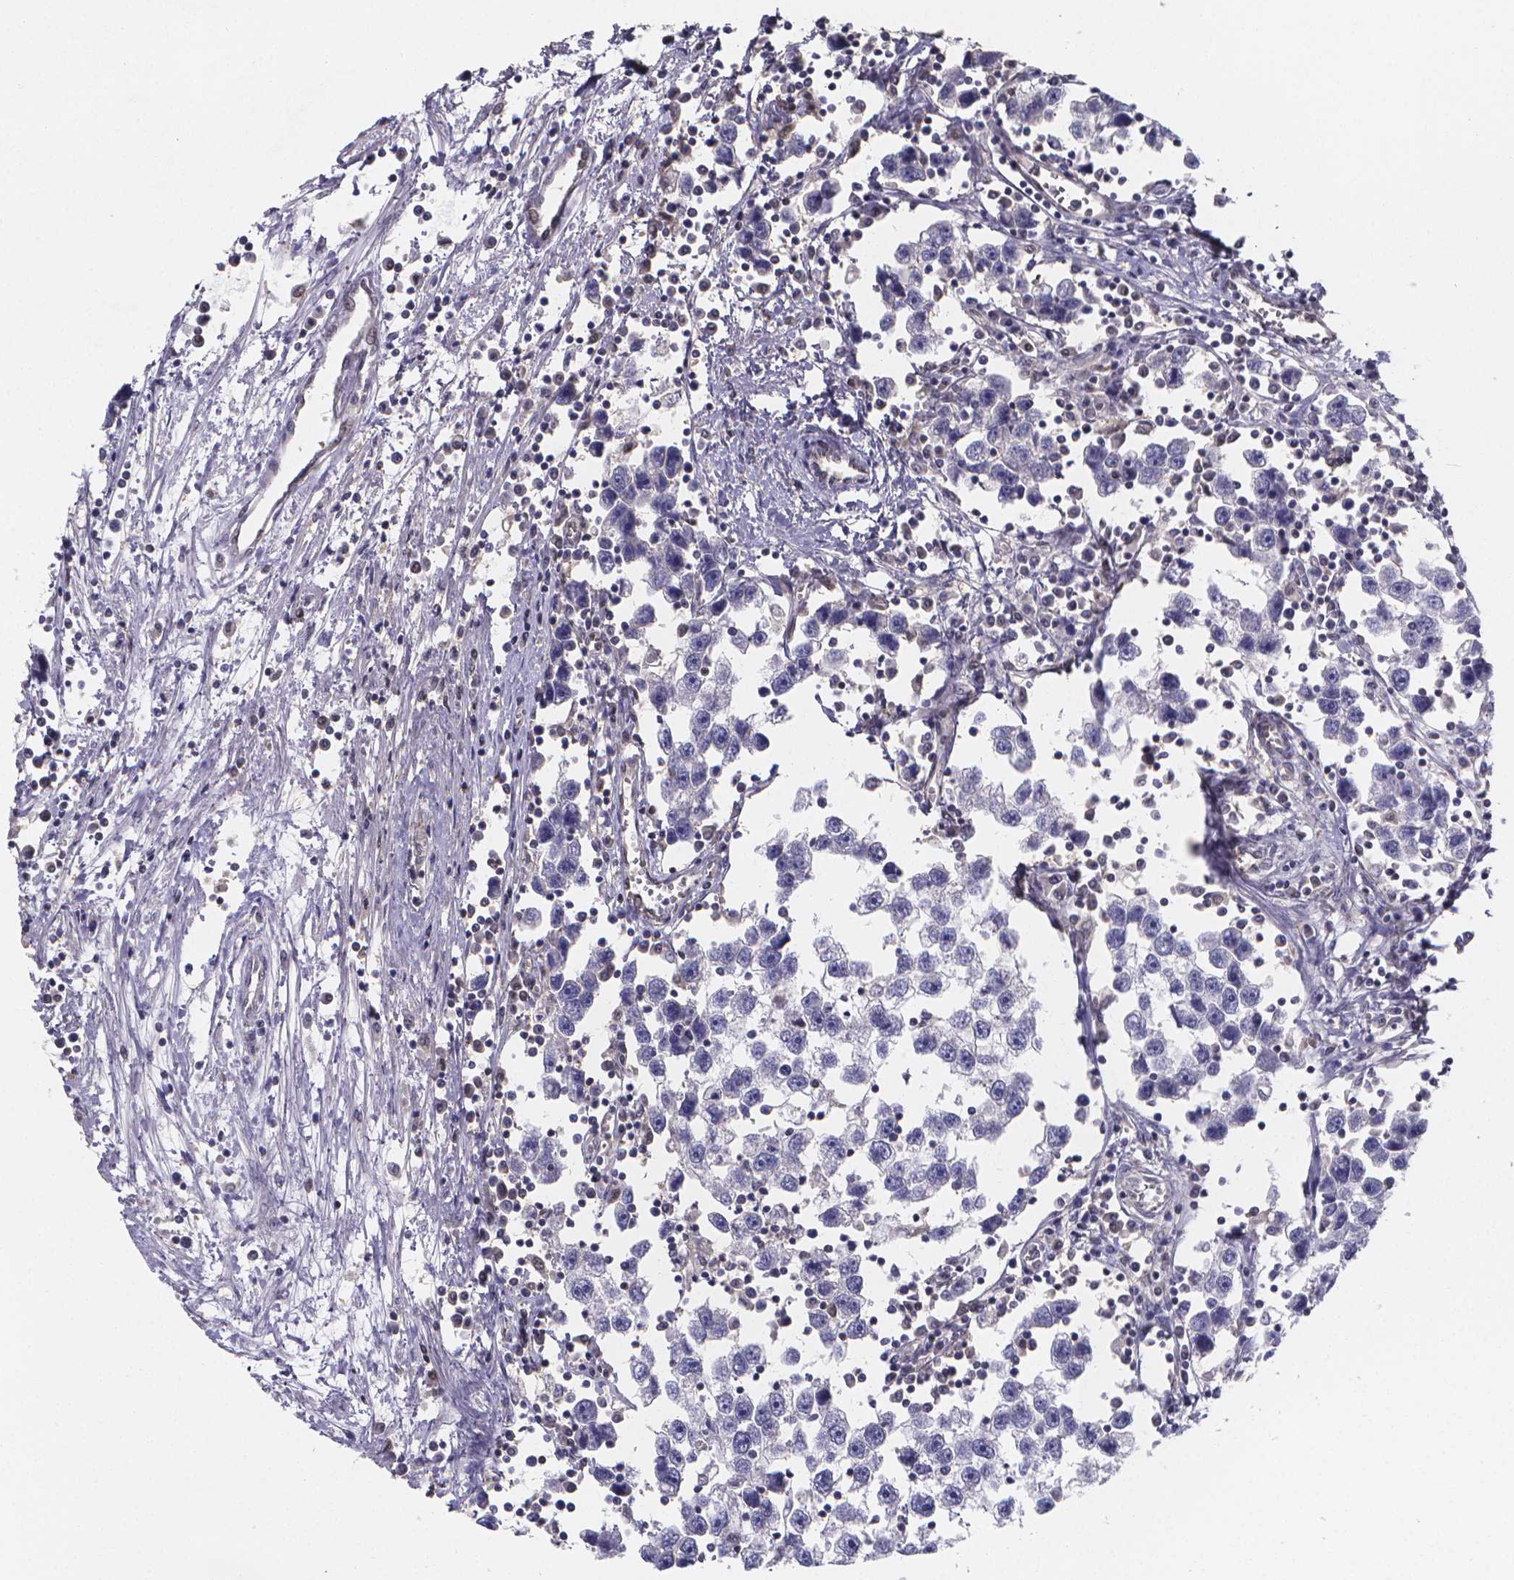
{"staining": {"intensity": "negative", "quantity": "none", "location": "none"}, "tissue": "testis cancer", "cell_type": "Tumor cells", "image_type": "cancer", "snomed": [{"axis": "morphology", "description": "Seminoma, NOS"}, {"axis": "topography", "description": "Testis"}], "caption": "A micrograph of human seminoma (testis) is negative for staining in tumor cells.", "gene": "PAH", "patient": {"sex": "male", "age": 30}}